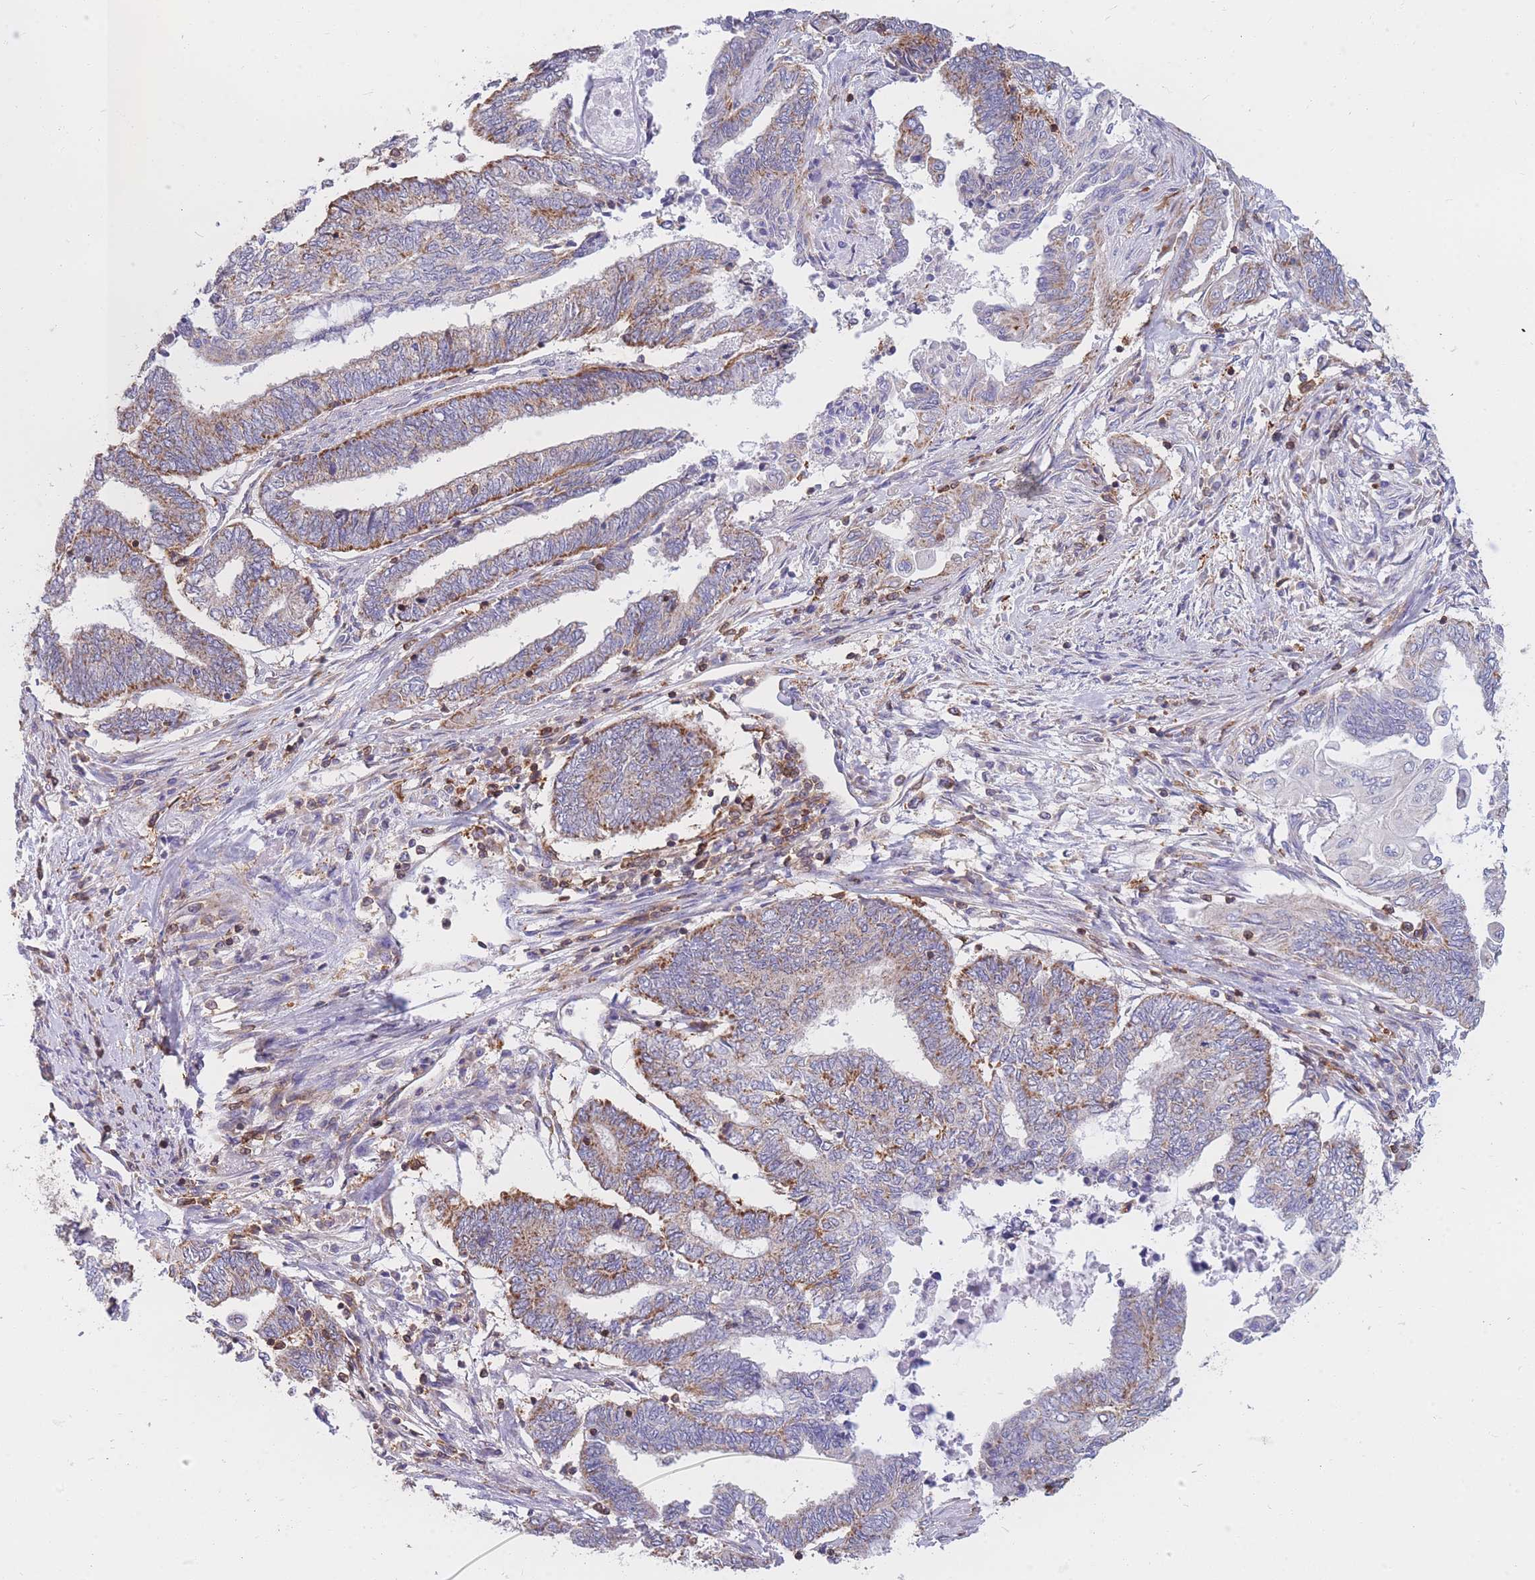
{"staining": {"intensity": "moderate", "quantity": "25%-75%", "location": "cytoplasmic/membranous"}, "tissue": "endometrial cancer", "cell_type": "Tumor cells", "image_type": "cancer", "snomed": [{"axis": "morphology", "description": "Adenocarcinoma, NOS"}, {"axis": "topography", "description": "Uterus"}, {"axis": "topography", "description": "Endometrium"}], "caption": "Tumor cells reveal medium levels of moderate cytoplasmic/membranous expression in approximately 25%-75% of cells in endometrial cancer. (DAB (3,3'-diaminobenzidine) = brown stain, brightfield microscopy at high magnification).", "gene": "MRPL54", "patient": {"sex": "female", "age": 70}}